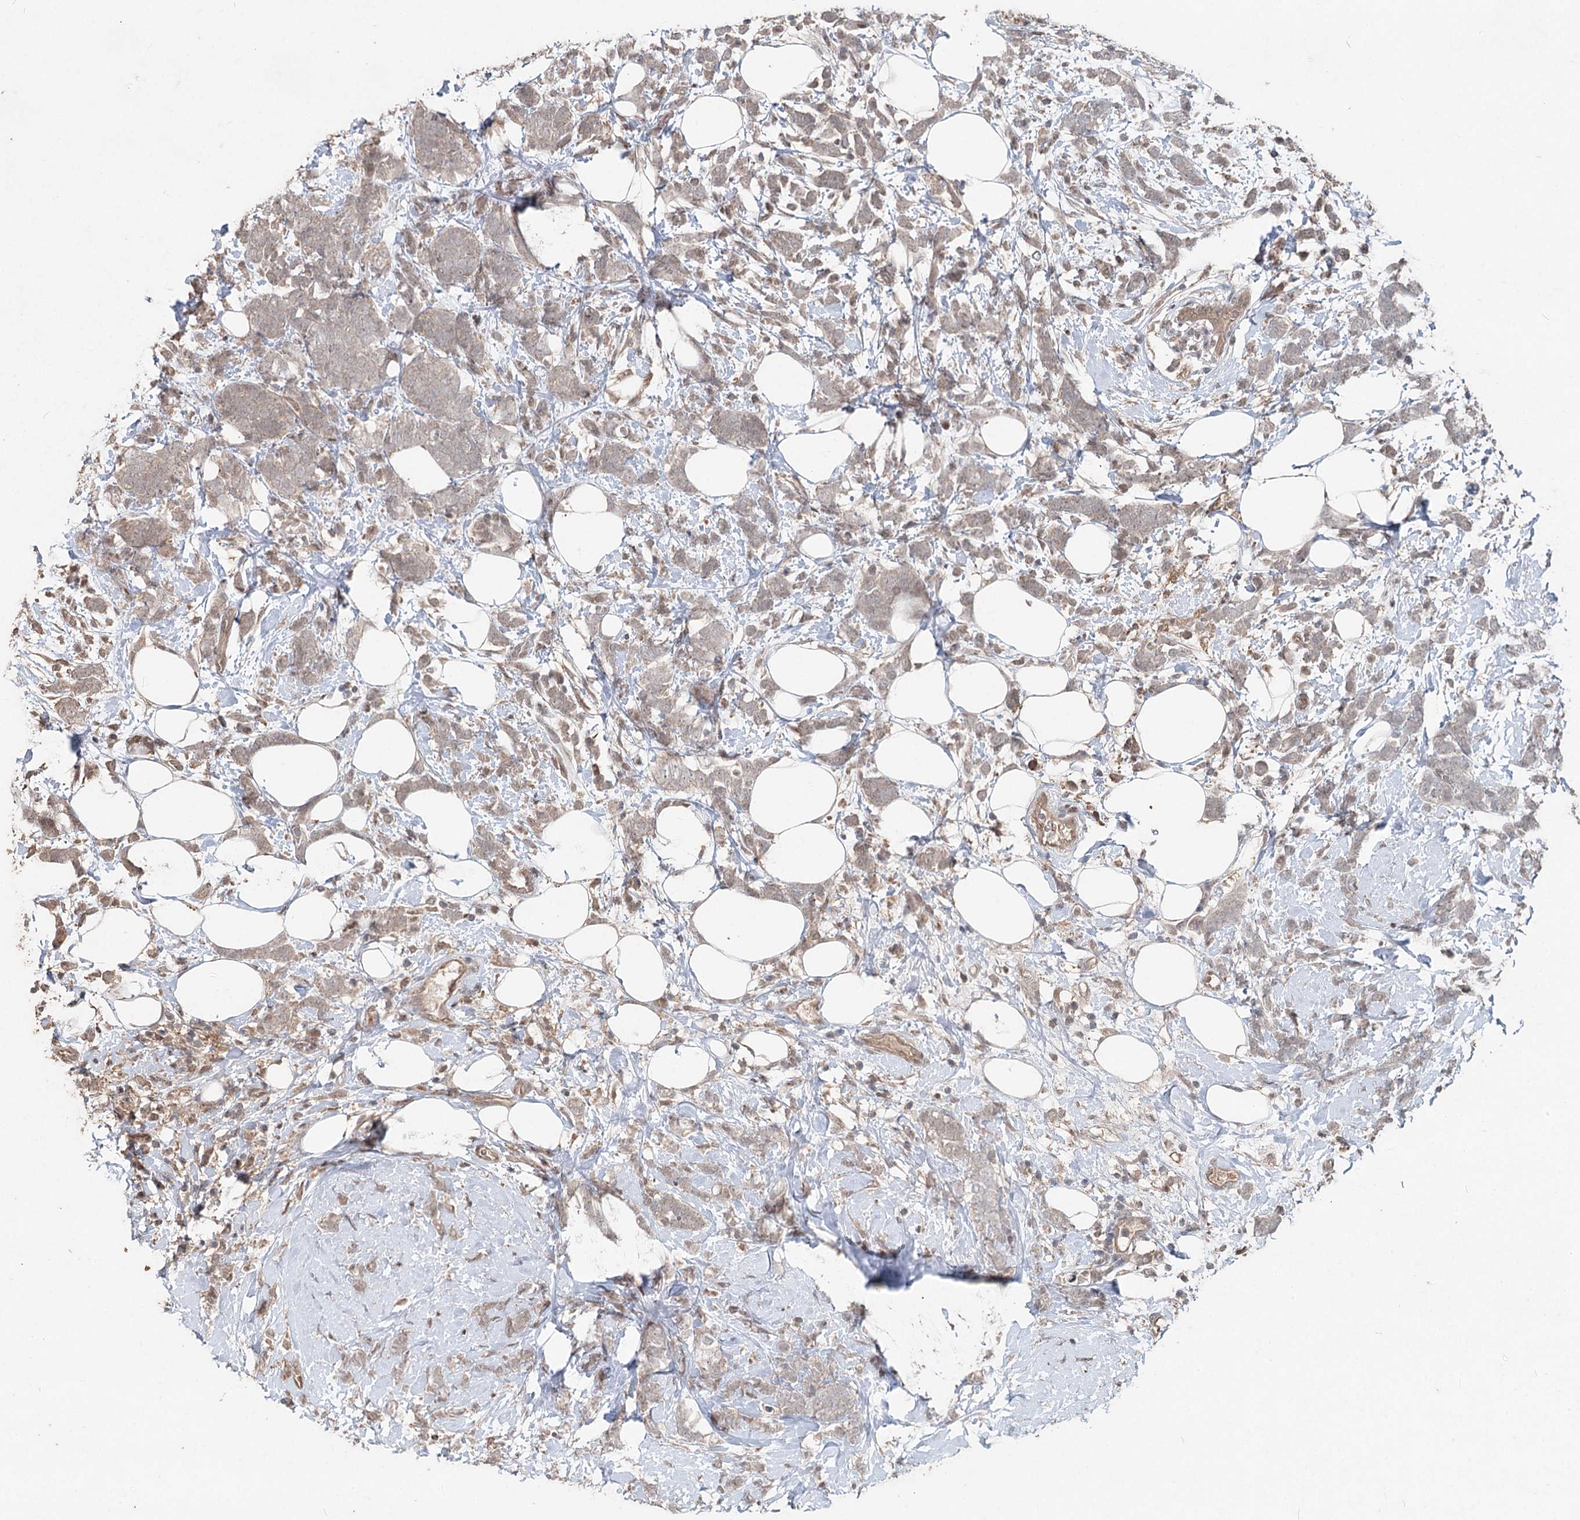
{"staining": {"intensity": "weak", "quantity": "<25%", "location": "cytoplasmic/membranous"}, "tissue": "breast cancer", "cell_type": "Tumor cells", "image_type": "cancer", "snomed": [{"axis": "morphology", "description": "Lobular carcinoma"}, {"axis": "topography", "description": "Breast"}], "caption": "Human lobular carcinoma (breast) stained for a protein using immunohistochemistry (IHC) shows no staining in tumor cells.", "gene": "FBXO7", "patient": {"sex": "female", "age": 58}}